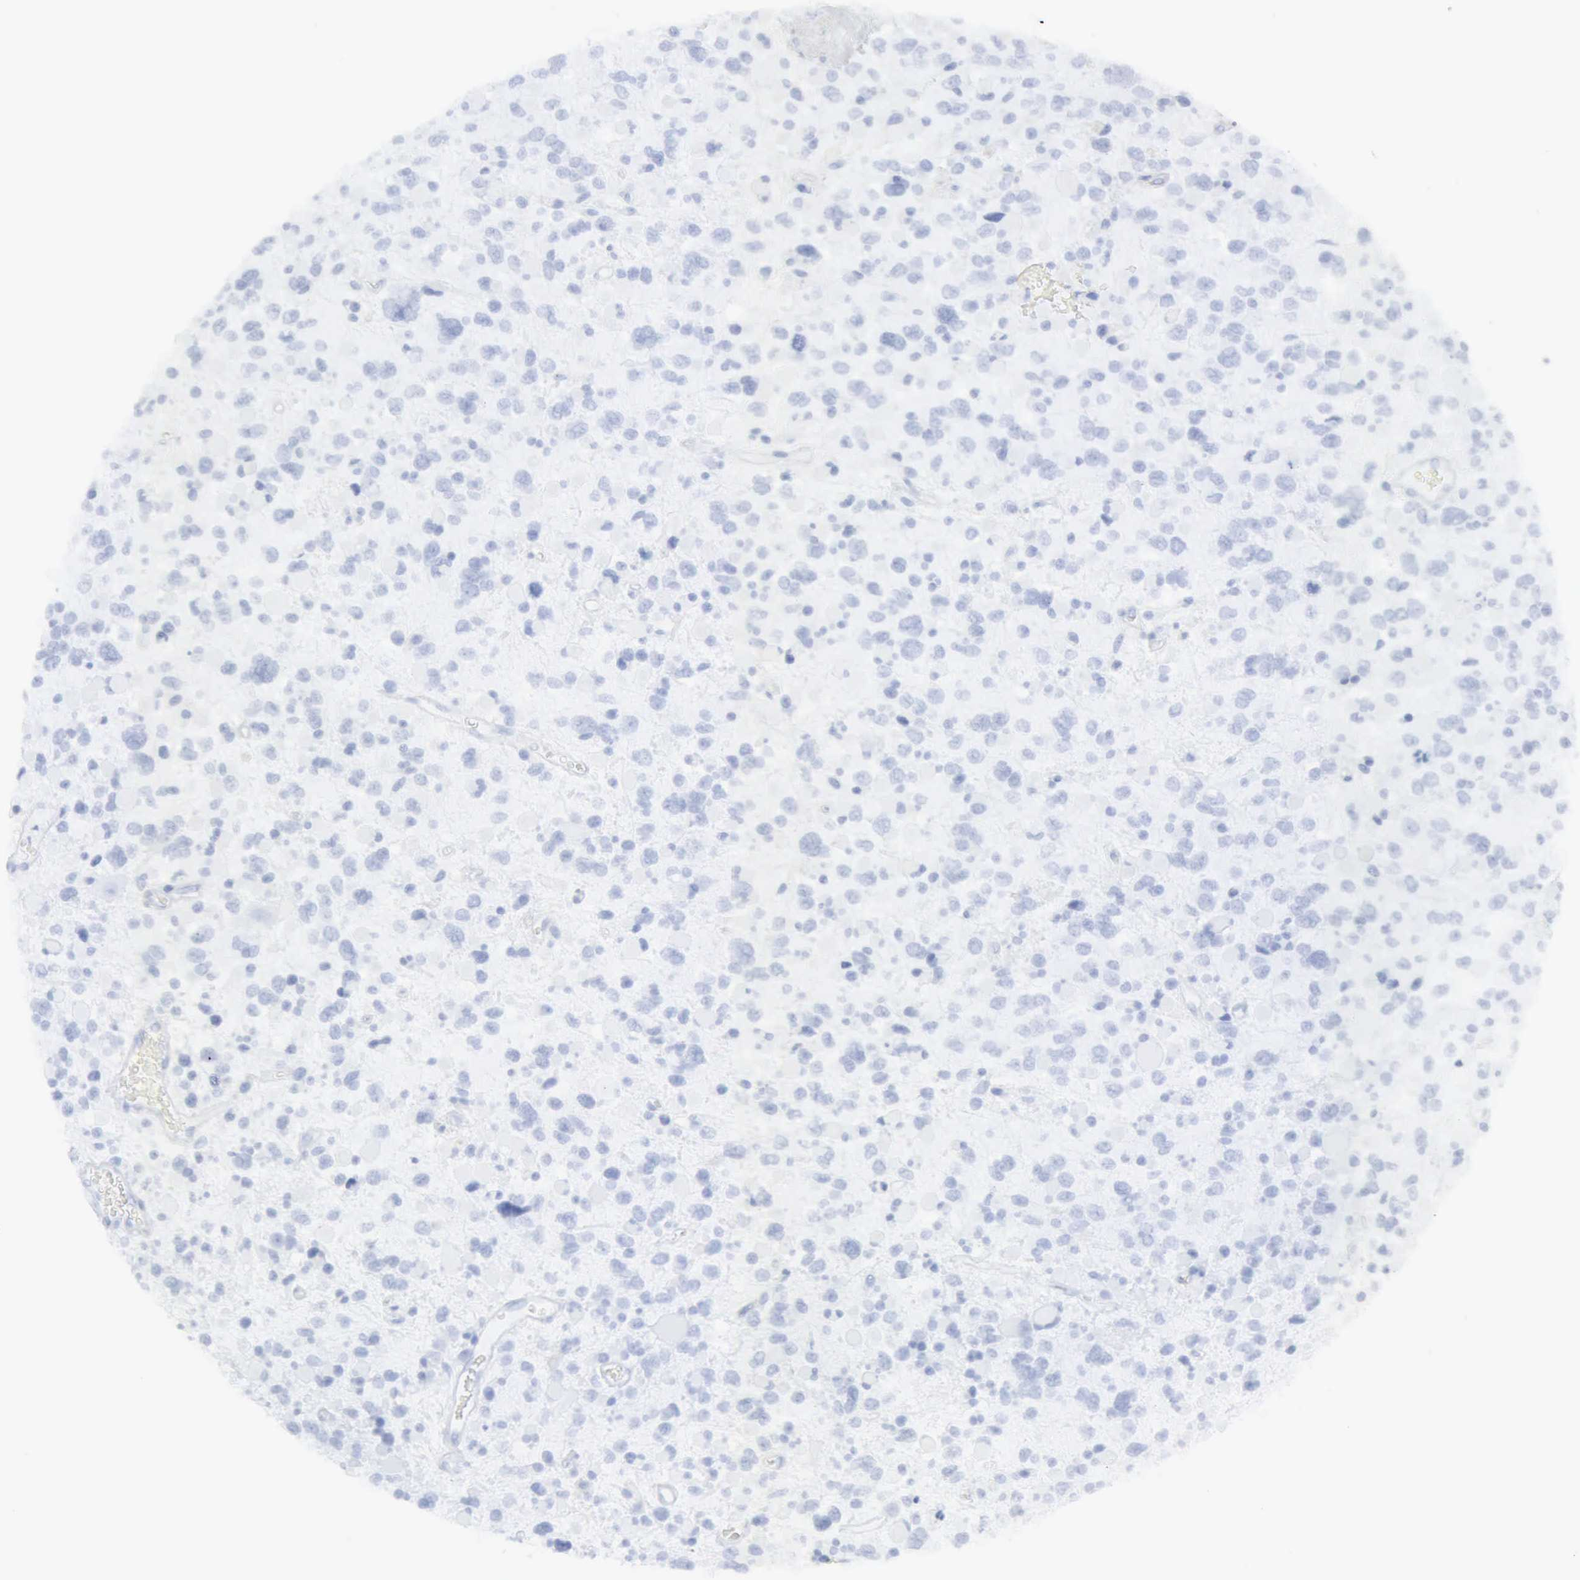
{"staining": {"intensity": "negative", "quantity": "none", "location": "none"}, "tissue": "glioma", "cell_type": "Tumor cells", "image_type": "cancer", "snomed": [{"axis": "morphology", "description": "Glioma, malignant, High grade"}, {"axis": "topography", "description": "Brain"}], "caption": "A high-resolution photomicrograph shows immunohistochemistry (IHC) staining of glioma, which reveals no significant staining in tumor cells.", "gene": "ACO2", "patient": {"sex": "female", "age": 37}}